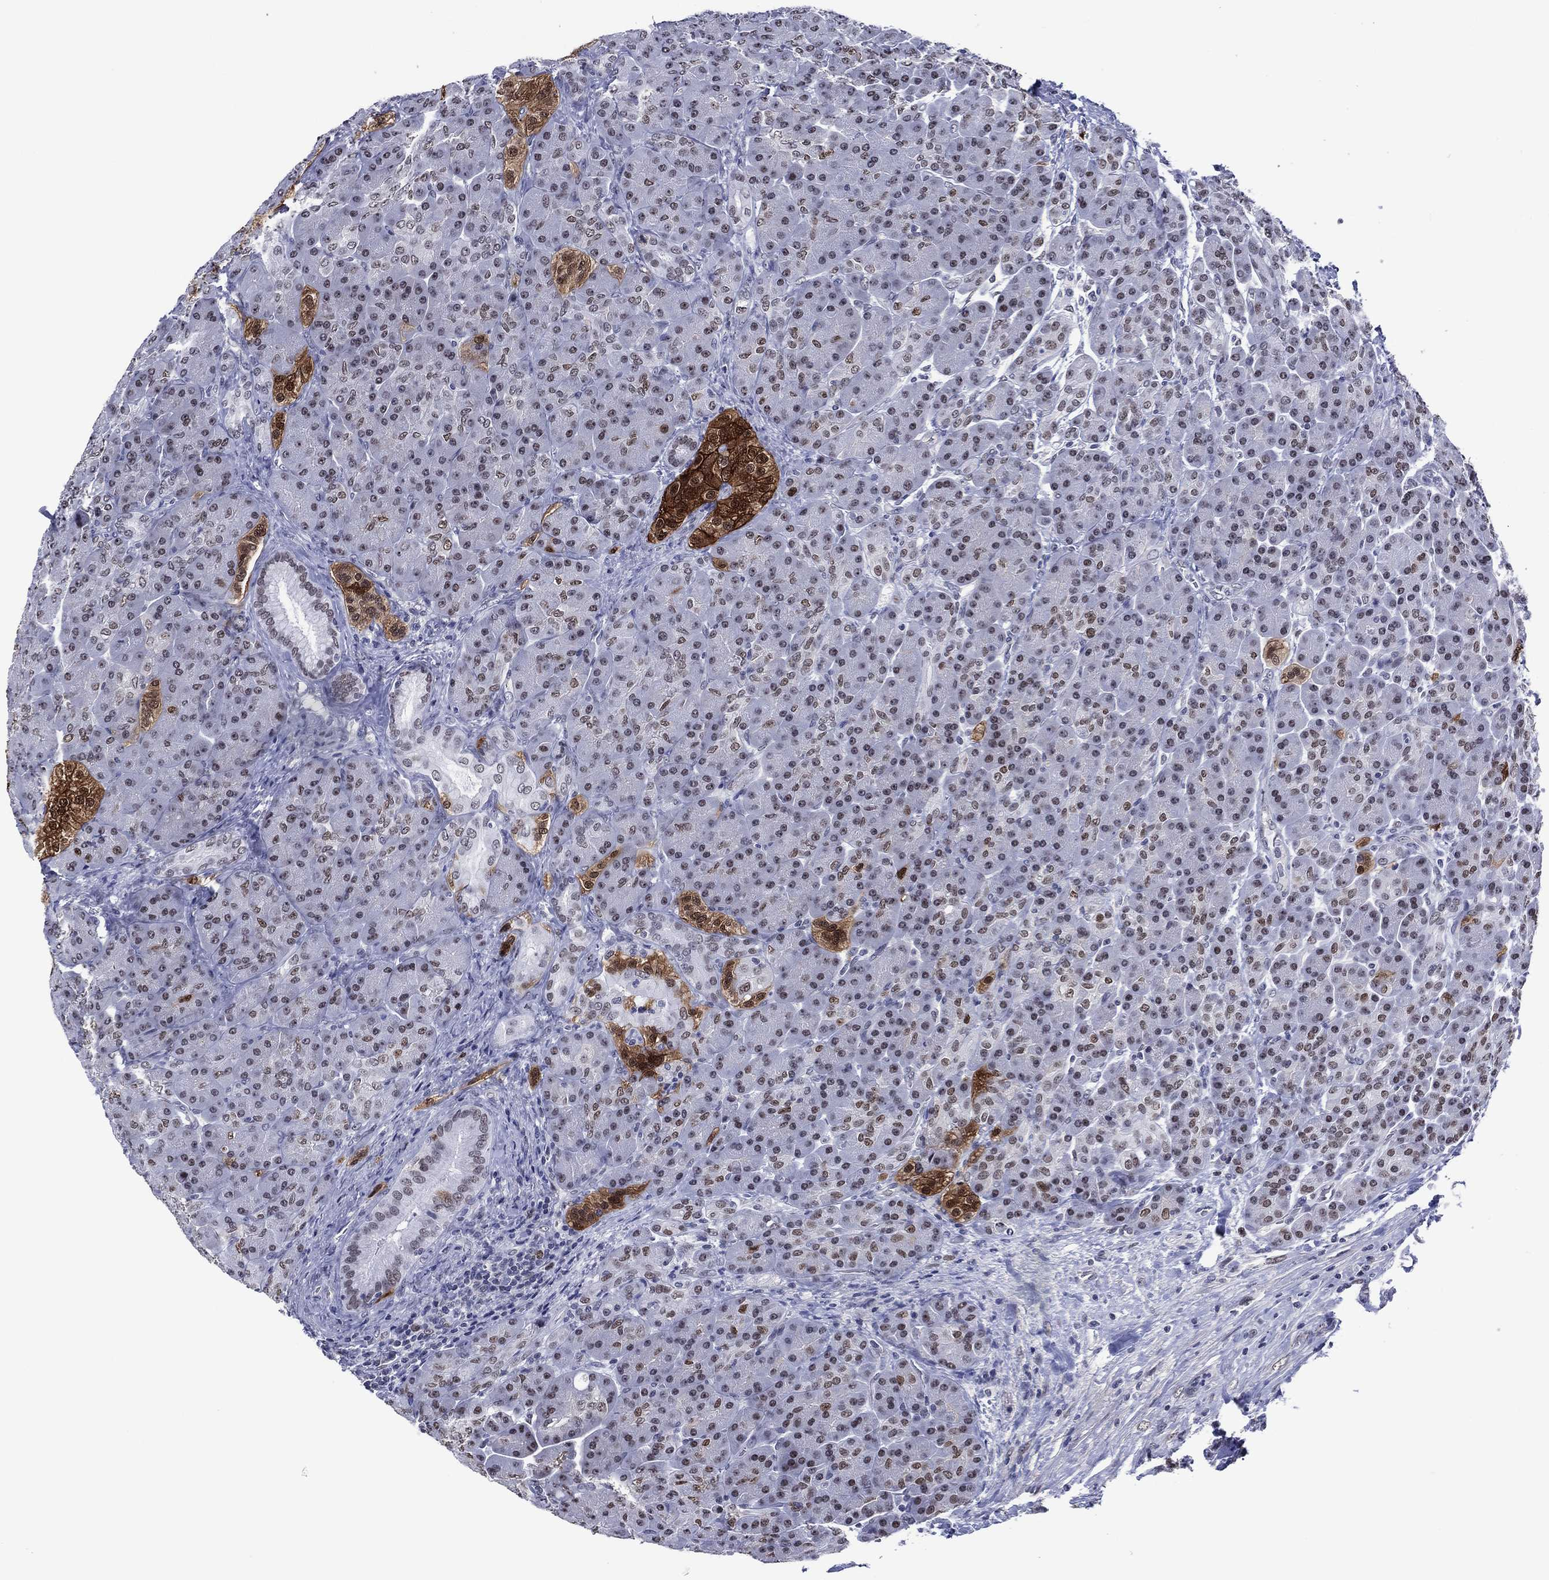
{"staining": {"intensity": "strong", "quantity": "<25%", "location": "nuclear"}, "tissue": "pancreas", "cell_type": "Exocrine glandular cells", "image_type": "normal", "snomed": [{"axis": "morphology", "description": "Normal tissue, NOS"}, {"axis": "topography", "description": "Pancreas"}], "caption": "Immunohistochemical staining of normal pancreas demonstrates <25% levels of strong nuclear protein positivity in about <25% of exocrine glandular cells. The staining was performed using DAB (3,3'-diaminobenzidine) to visualize the protein expression in brown, while the nuclei were stained in blue with hematoxylin (Magnification: 20x).", "gene": "GATA6", "patient": {"sex": "male", "age": 70}}